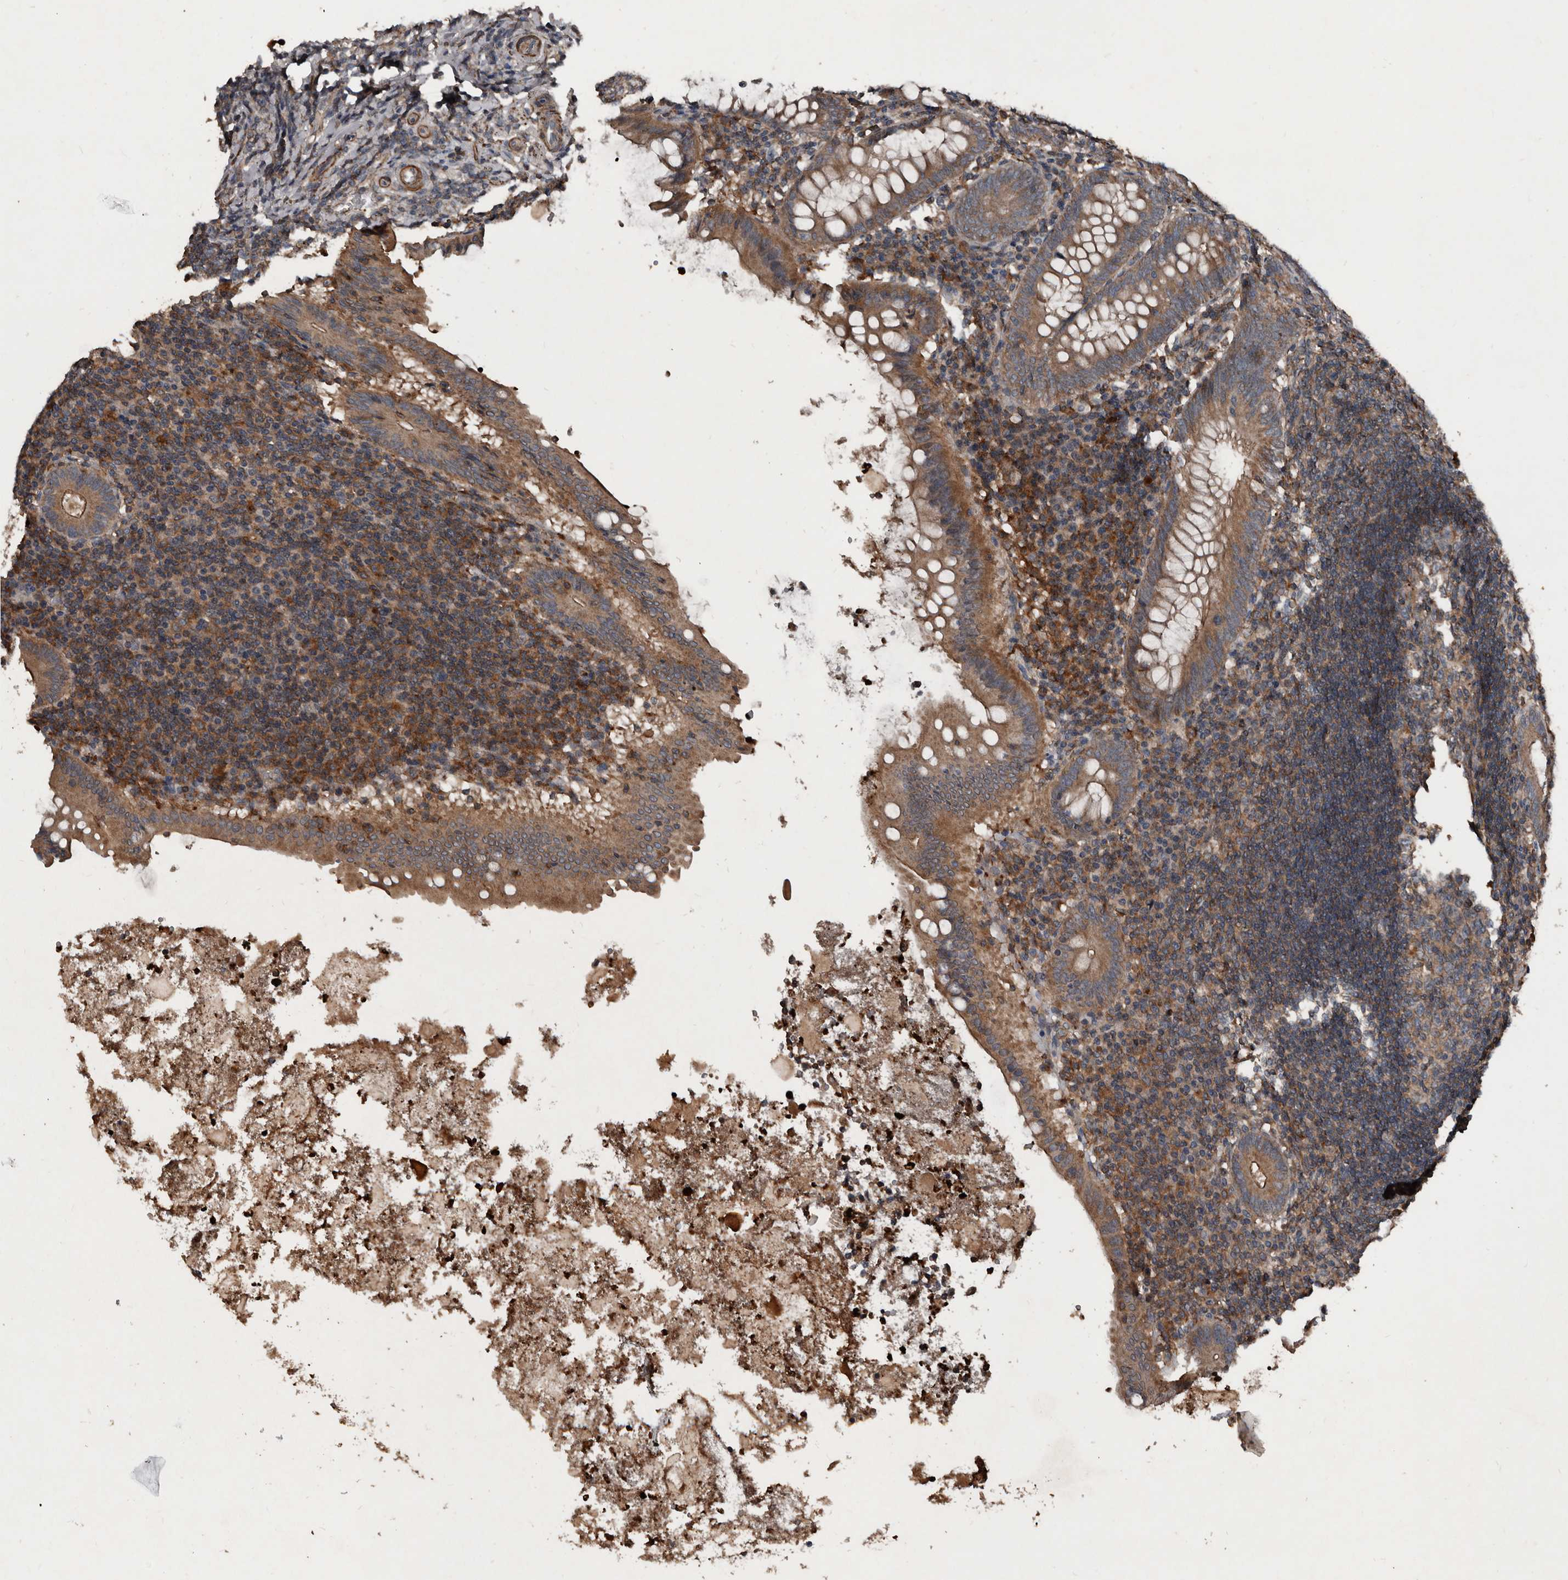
{"staining": {"intensity": "moderate", "quantity": ">75%", "location": "cytoplasmic/membranous"}, "tissue": "appendix", "cell_type": "Glandular cells", "image_type": "normal", "snomed": [{"axis": "morphology", "description": "Normal tissue, NOS"}, {"axis": "topography", "description": "Appendix"}], "caption": "This micrograph demonstrates benign appendix stained with immunohistochemistry (IHC) to label a protein in brown. The cytoplasmic/membranous of glandular cells show moderate positivity for the protein. Nuclei are counter-stained blue.", "gene": "GREB1", "patient": {"sex": "female", "age": 54}}